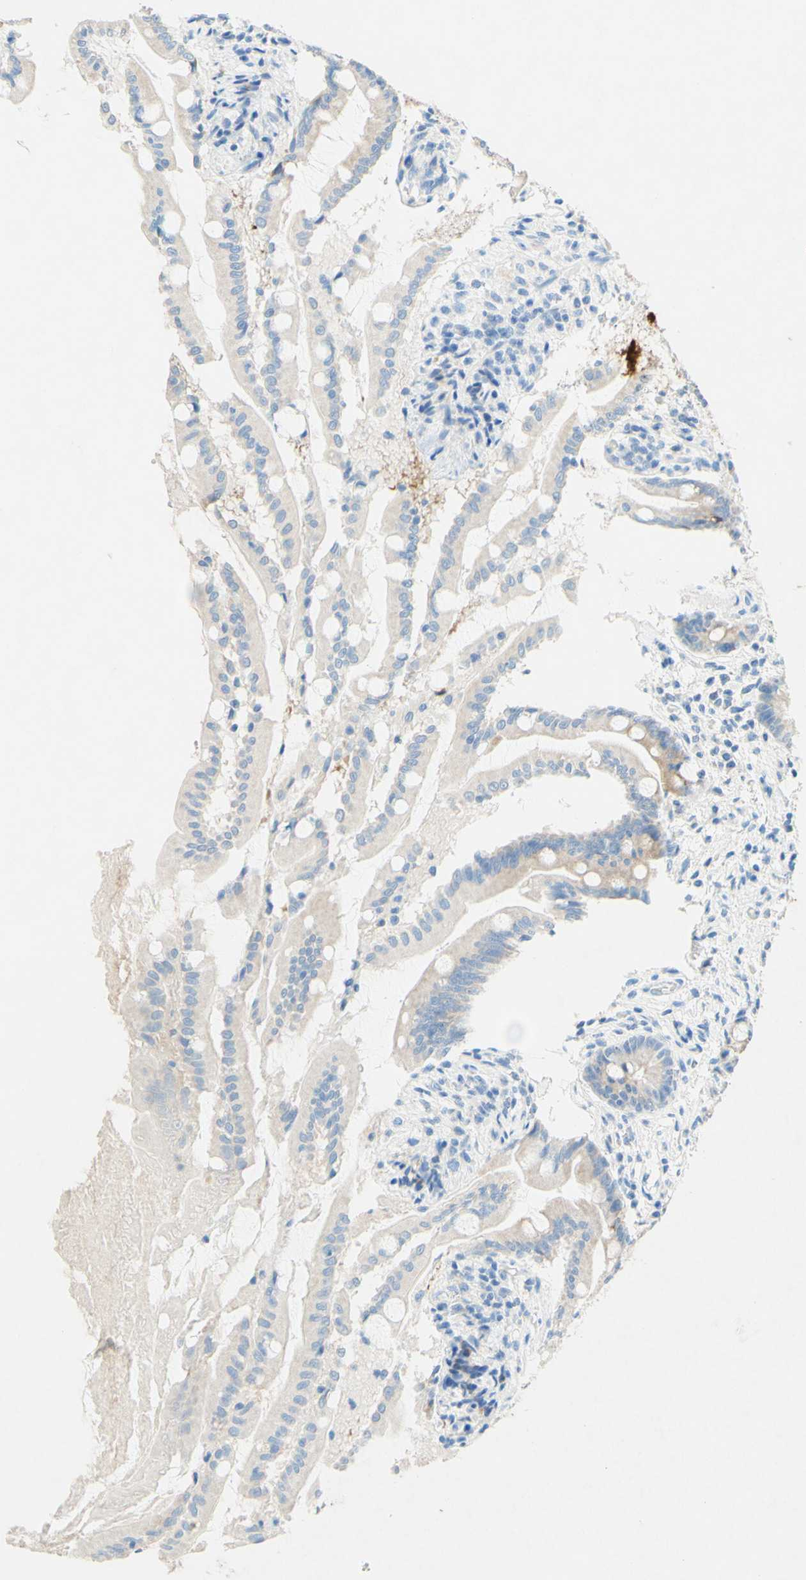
{"staining": {"intensity": "weak", "quantity": ">75%", "location": "cytoplasmic/membranous"}, "tissue": "small intestine", "cell_type": "Glandular cells", "image_type": "normal", "snomed": [{"axis": "morphology", "description": "Normal tissue, NOS"}, {"axis": "topography", "description": "Small intestine"}], "caption": "Immunohistochemistry photomicrograph of benign human small intestine stained for a protein (brown), which shows low levels of weak cytoplasmic/membranous positivity in approximately >75% of glandular cells.", "gene": "SLC46A1", "patient": {"sex": "male", "age": 71}}